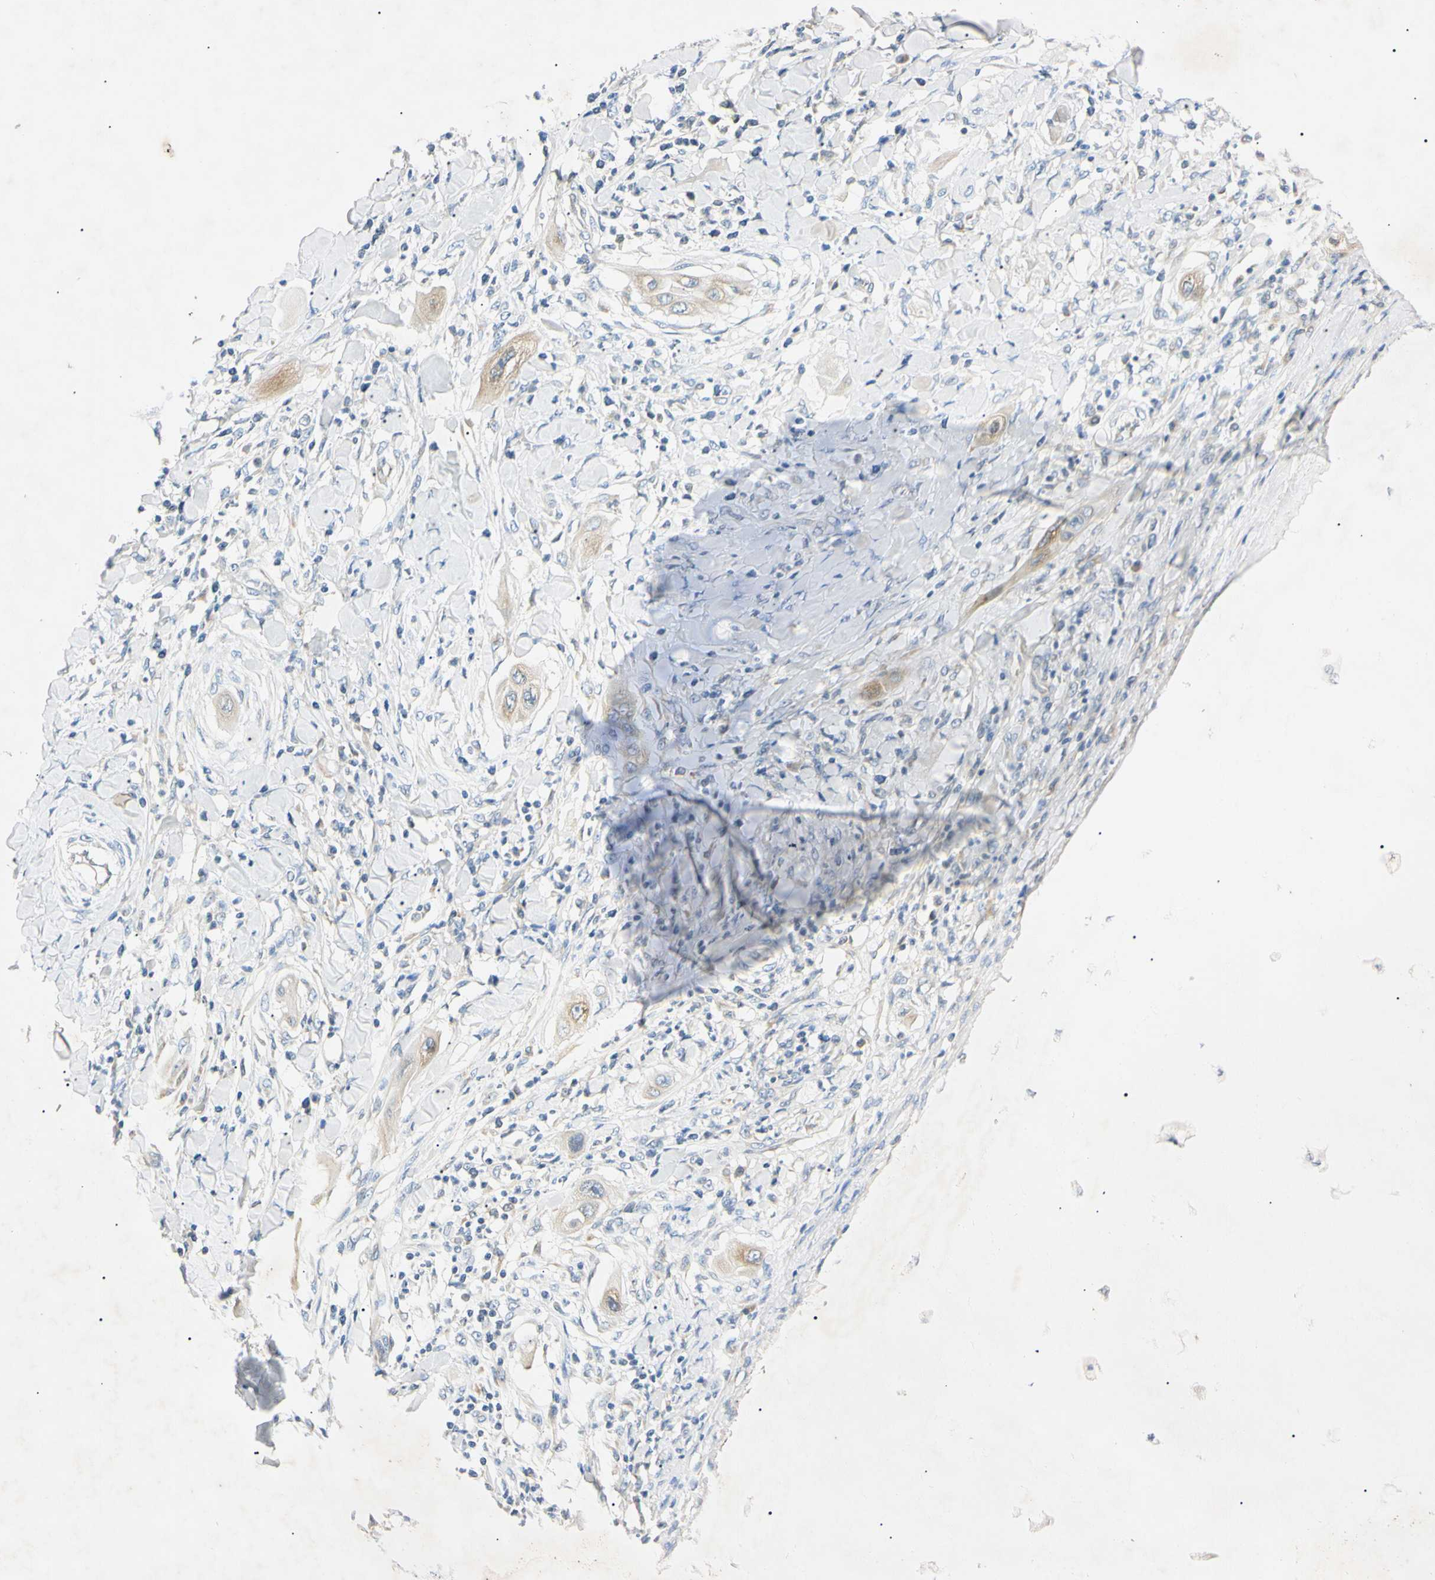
{"staining": {"intensity": "weak", "quantity": ">75%", "location": "cytoplasmic/membranous"}, "tissue": "lung cancer", "cell_type": "Tumor cells", "image_type": "cancer", "snomed": [{"axis": "morphology", "description": "Squamous cell carcinoma, NOS"}, {"axis": "topography", "description": "Lung"}], "caption": "DAB (3,3'-diaminobenzidine) immunohistochemical staining of lung cancer (squamous cell carcinoma) exhibits weak cytoplasmic/membranous protein expression in about >75% of tumor cells.", "gene": "DNAJB12", "patient": {"sex": "female", "age": 47}}